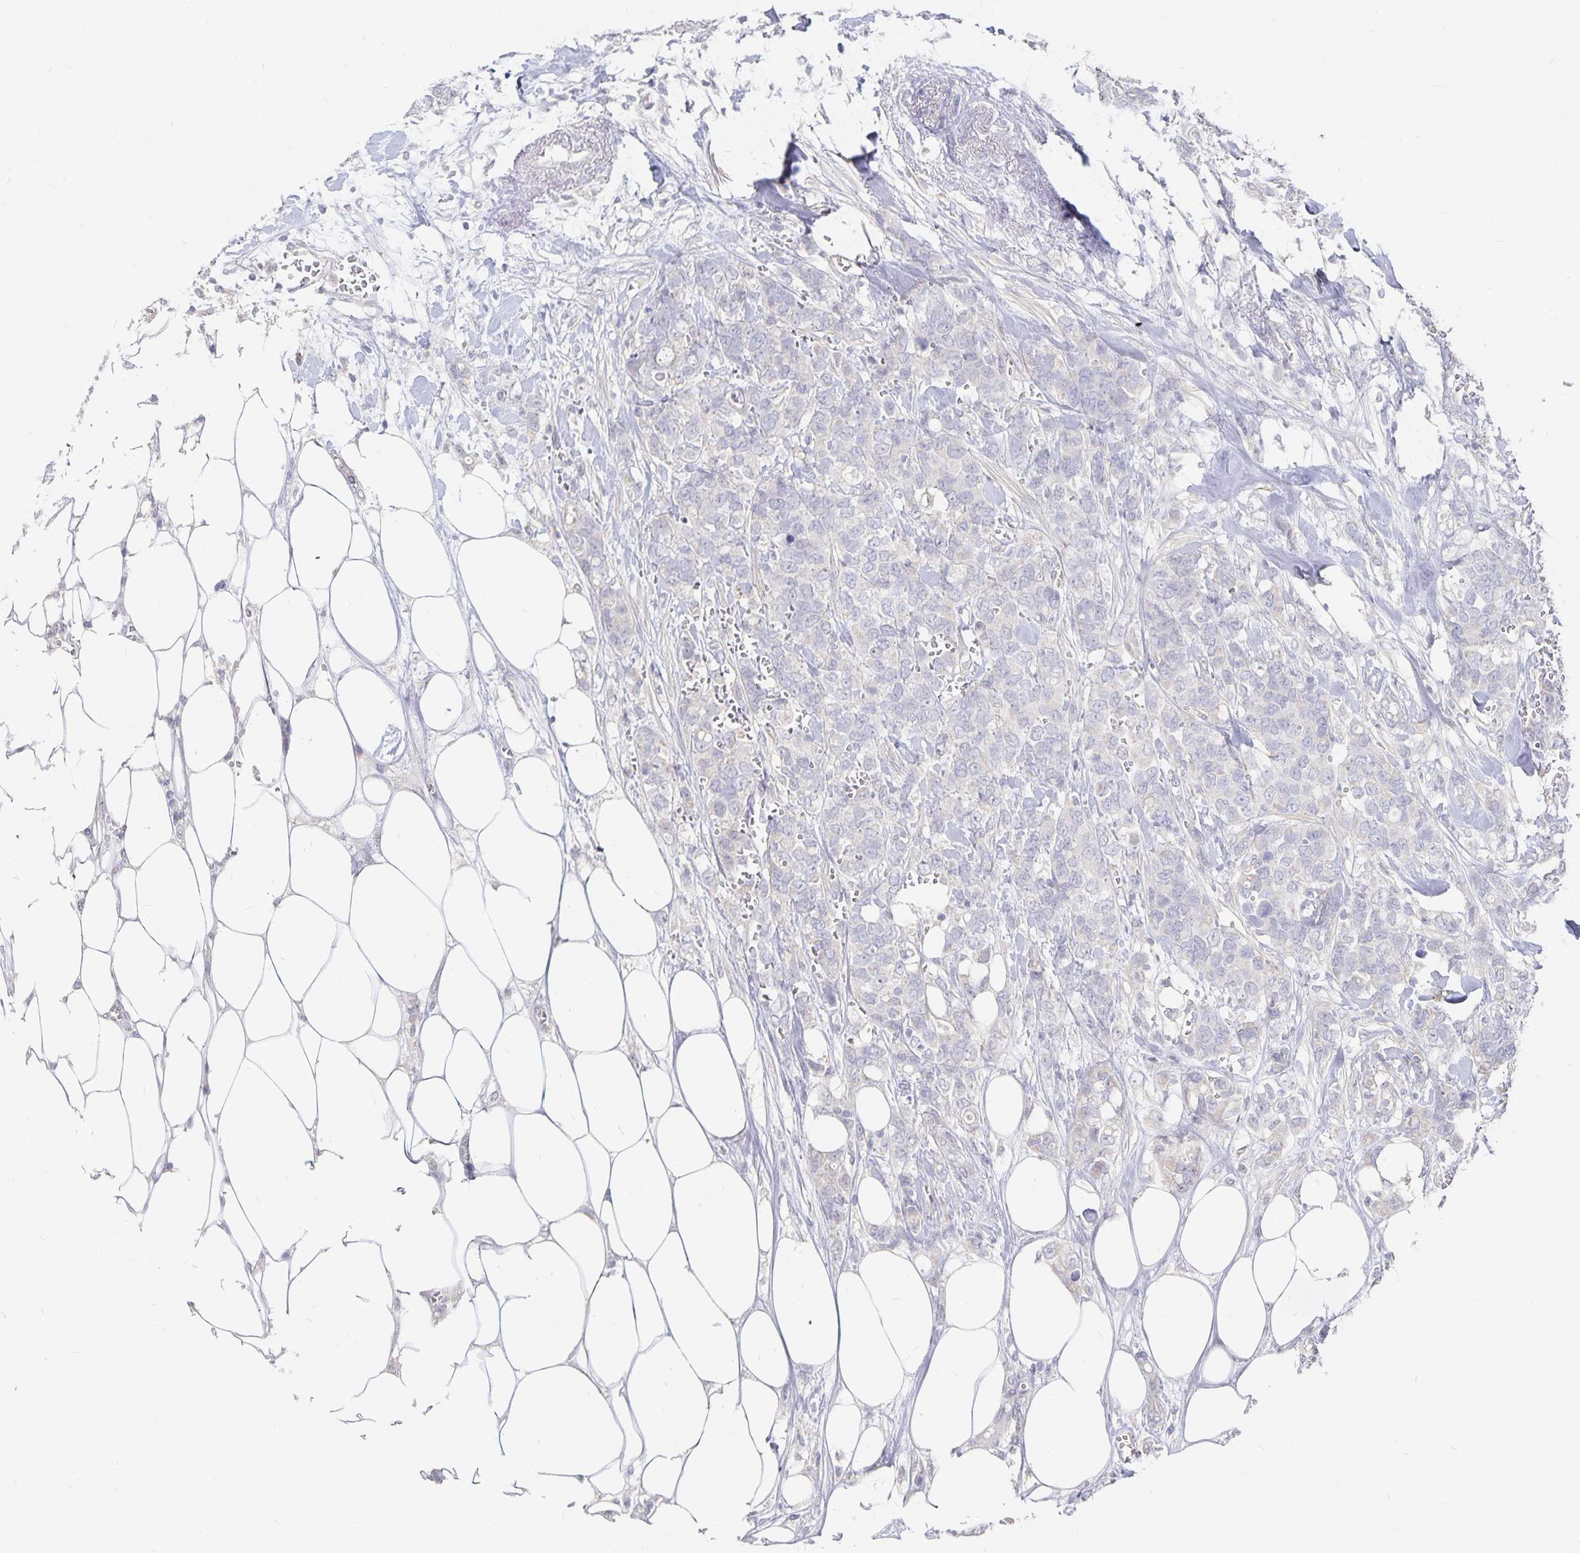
{"staining": {"intensity": "negative", "quantity": "none", "location": "none"}, "tissue": "breast cancer", "cell_type": "Tumor cells", "image_type": "cancer", "snomed": [{"axis": "morphology", "description": "Lobular carcinoma"}, {"axis": "topography", "description": "Breast"}], "caption": "Immunohistochemistry image of human breast cancer (lobular carcinoma) stained for a protein (brown), which displays no expression in tumor cells.", "gene": "DNAH9", "patient": {"sex": "female", "age": 91}}